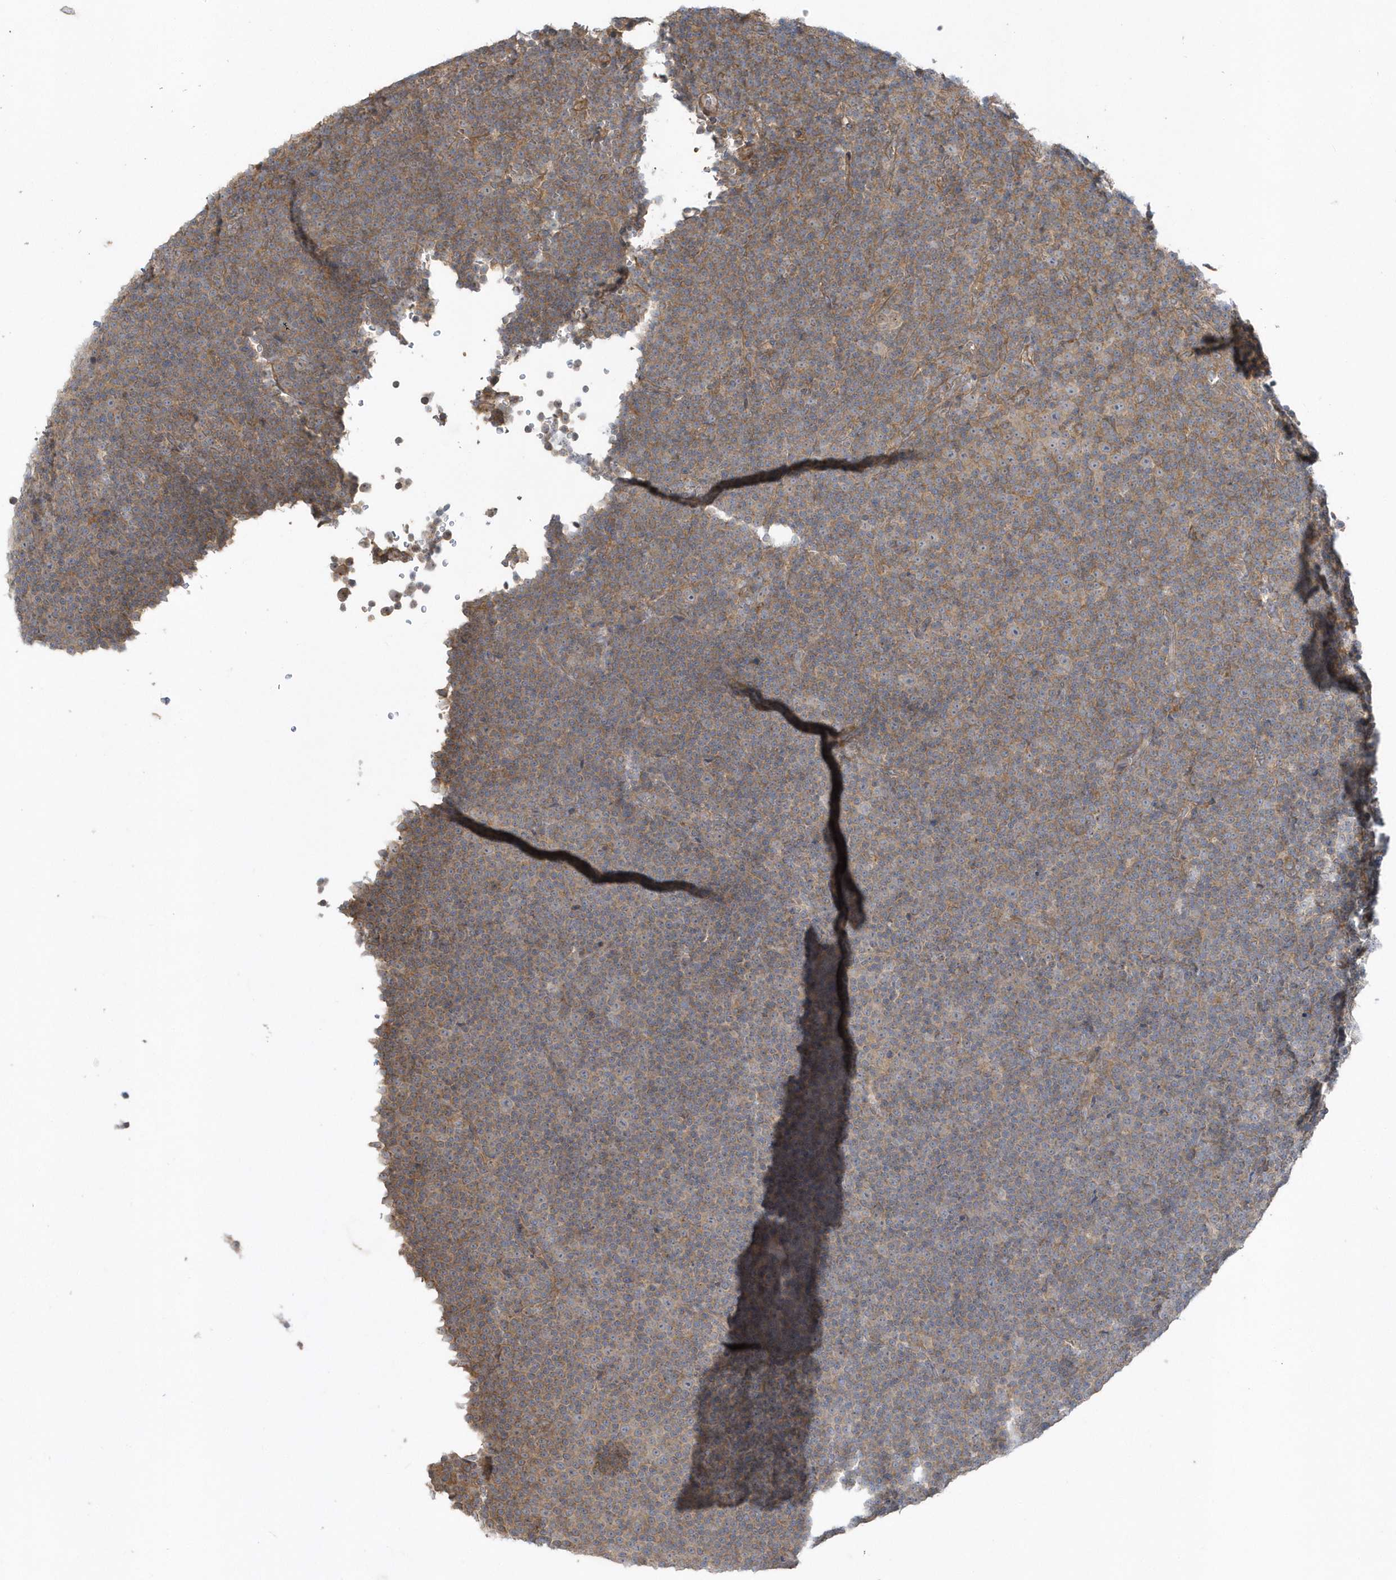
{"staining": {"intensity": "weak", "quantity": "25%-75%", "location": "cytoplasmic/membranous"}, "tissue": "lymphoma", "cell_type": "Tumor cells", "image_type": "cancer", "snomed": [{"axis": "morphology", "description": "Malignant lymphoma, non-Hodgkin's type, Low grade"}, {"axis": "topography", "description": "Lymph node"}], "caption": "Immunohistochemistry staining of low-grade malignant lymphoma, non-Hodgkin's type, which displays low levels of weak cytoplasmic/membranous expression in approximately 25%-75% of tumor cells indicating weak cytoplasmic/membranous protein positivity. The staining was performed using DAB (3,3'-diaminobenzidine) (brown) for protein detection and nuclei were counterstained in hematoxylin (blue).", "gene": "ACTR1A", "patient": {"sex": "female", "age": 67}}